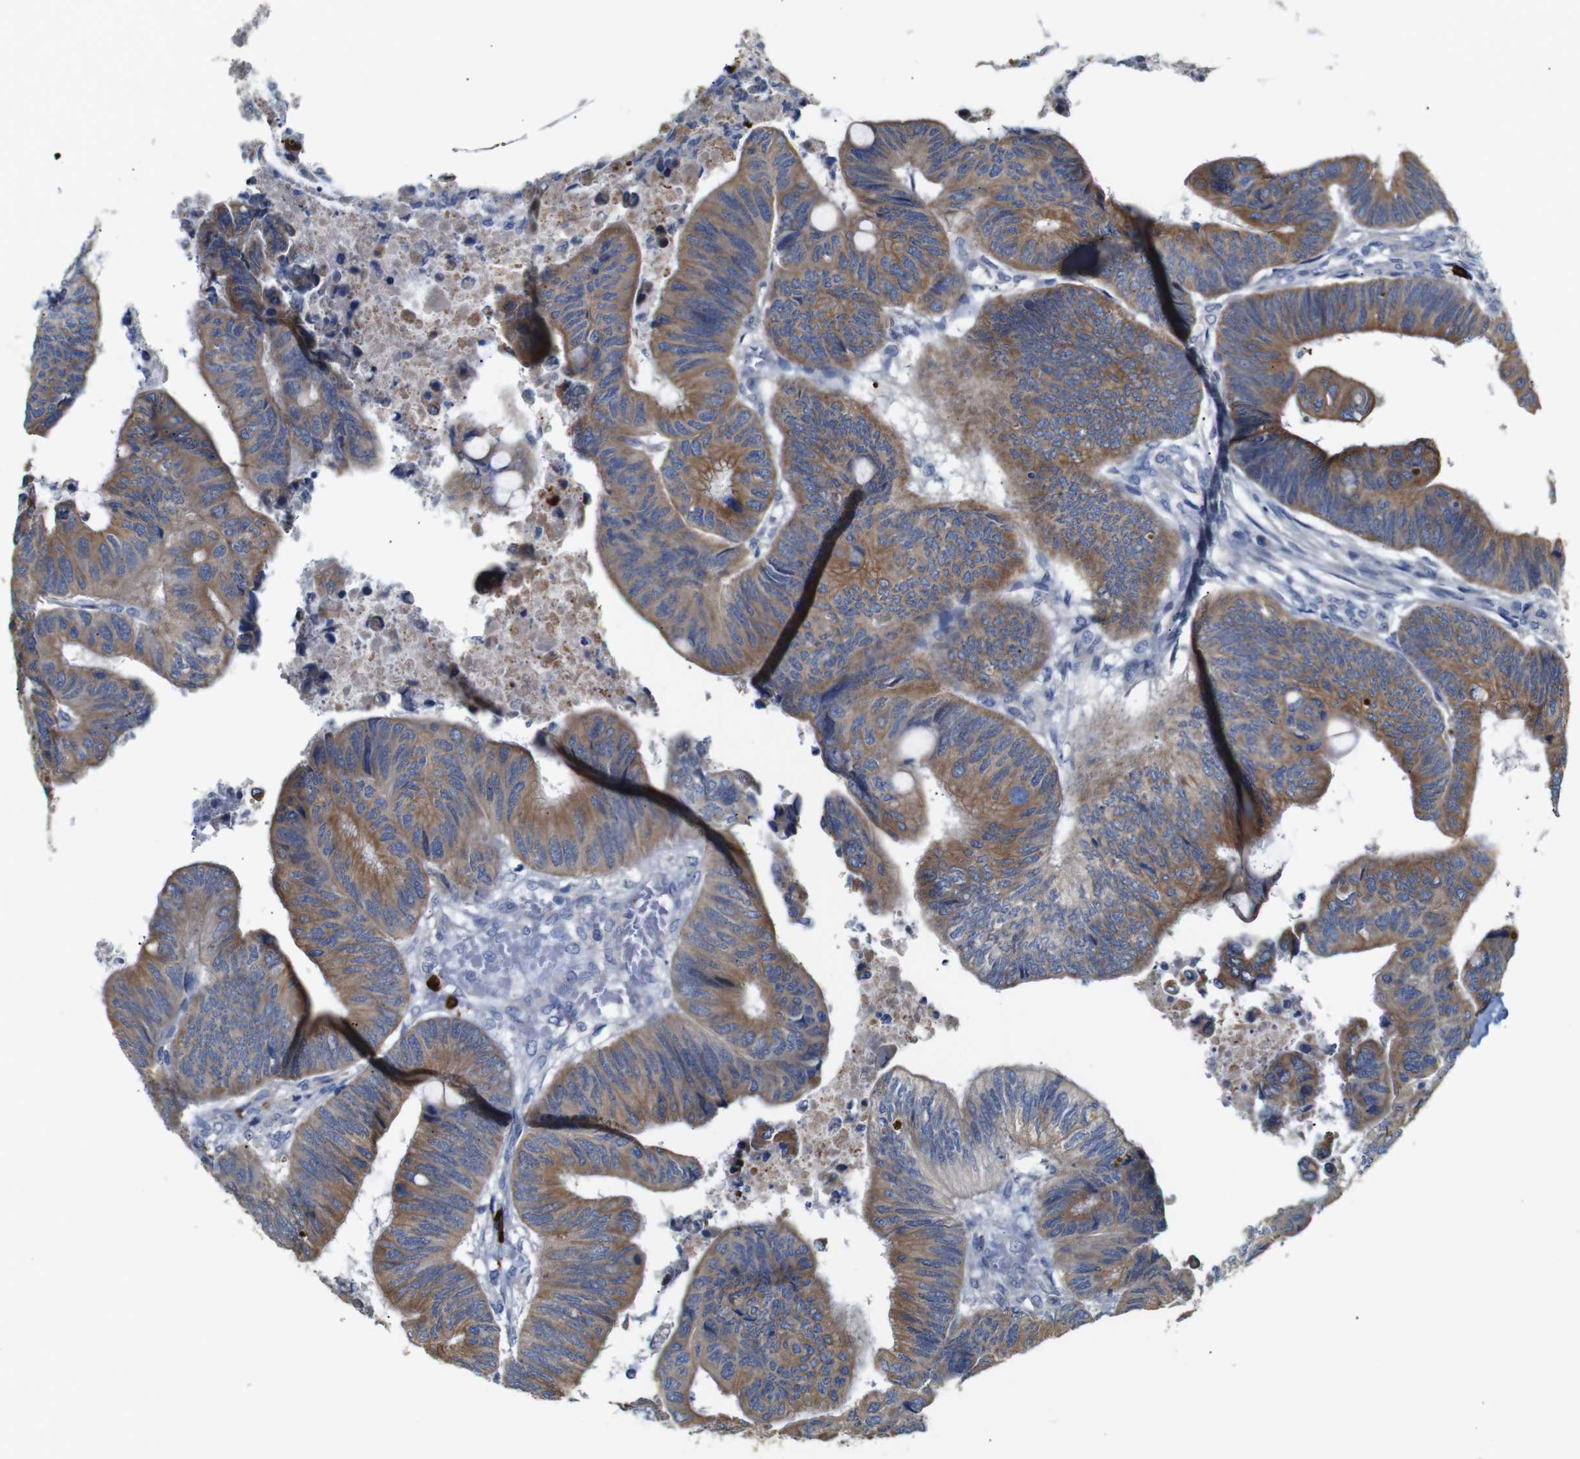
{"staining": {"intensity": "moderate", "quantity": ">75%", "location": "cytoplasmic/membranous"}, "tissue": "colorectal cancer", "cell_type": "Tumor cells", "image_type": "cancer", "snomed": [{"axis": "morphology", "description": "Normal tissue, NOS"}, {"axis": "morphology", "description": "Adenocarcinoma, NOS"}, {"axis": "topography", "description": "Rectum"}, {"axis": "topography", "description": "Peripheral nerve tissue"}], "caption": "The immunohistochemical stain highlights moderate cytoplasmic/membranous positivity in tumor cells of colorectal cancer (adenocarcinoma) tissue. (DAB IHC with brightfield microscopy, high magnification).", "gene": "ALOX15", "patient": {"sex": "male", "age": 92}}